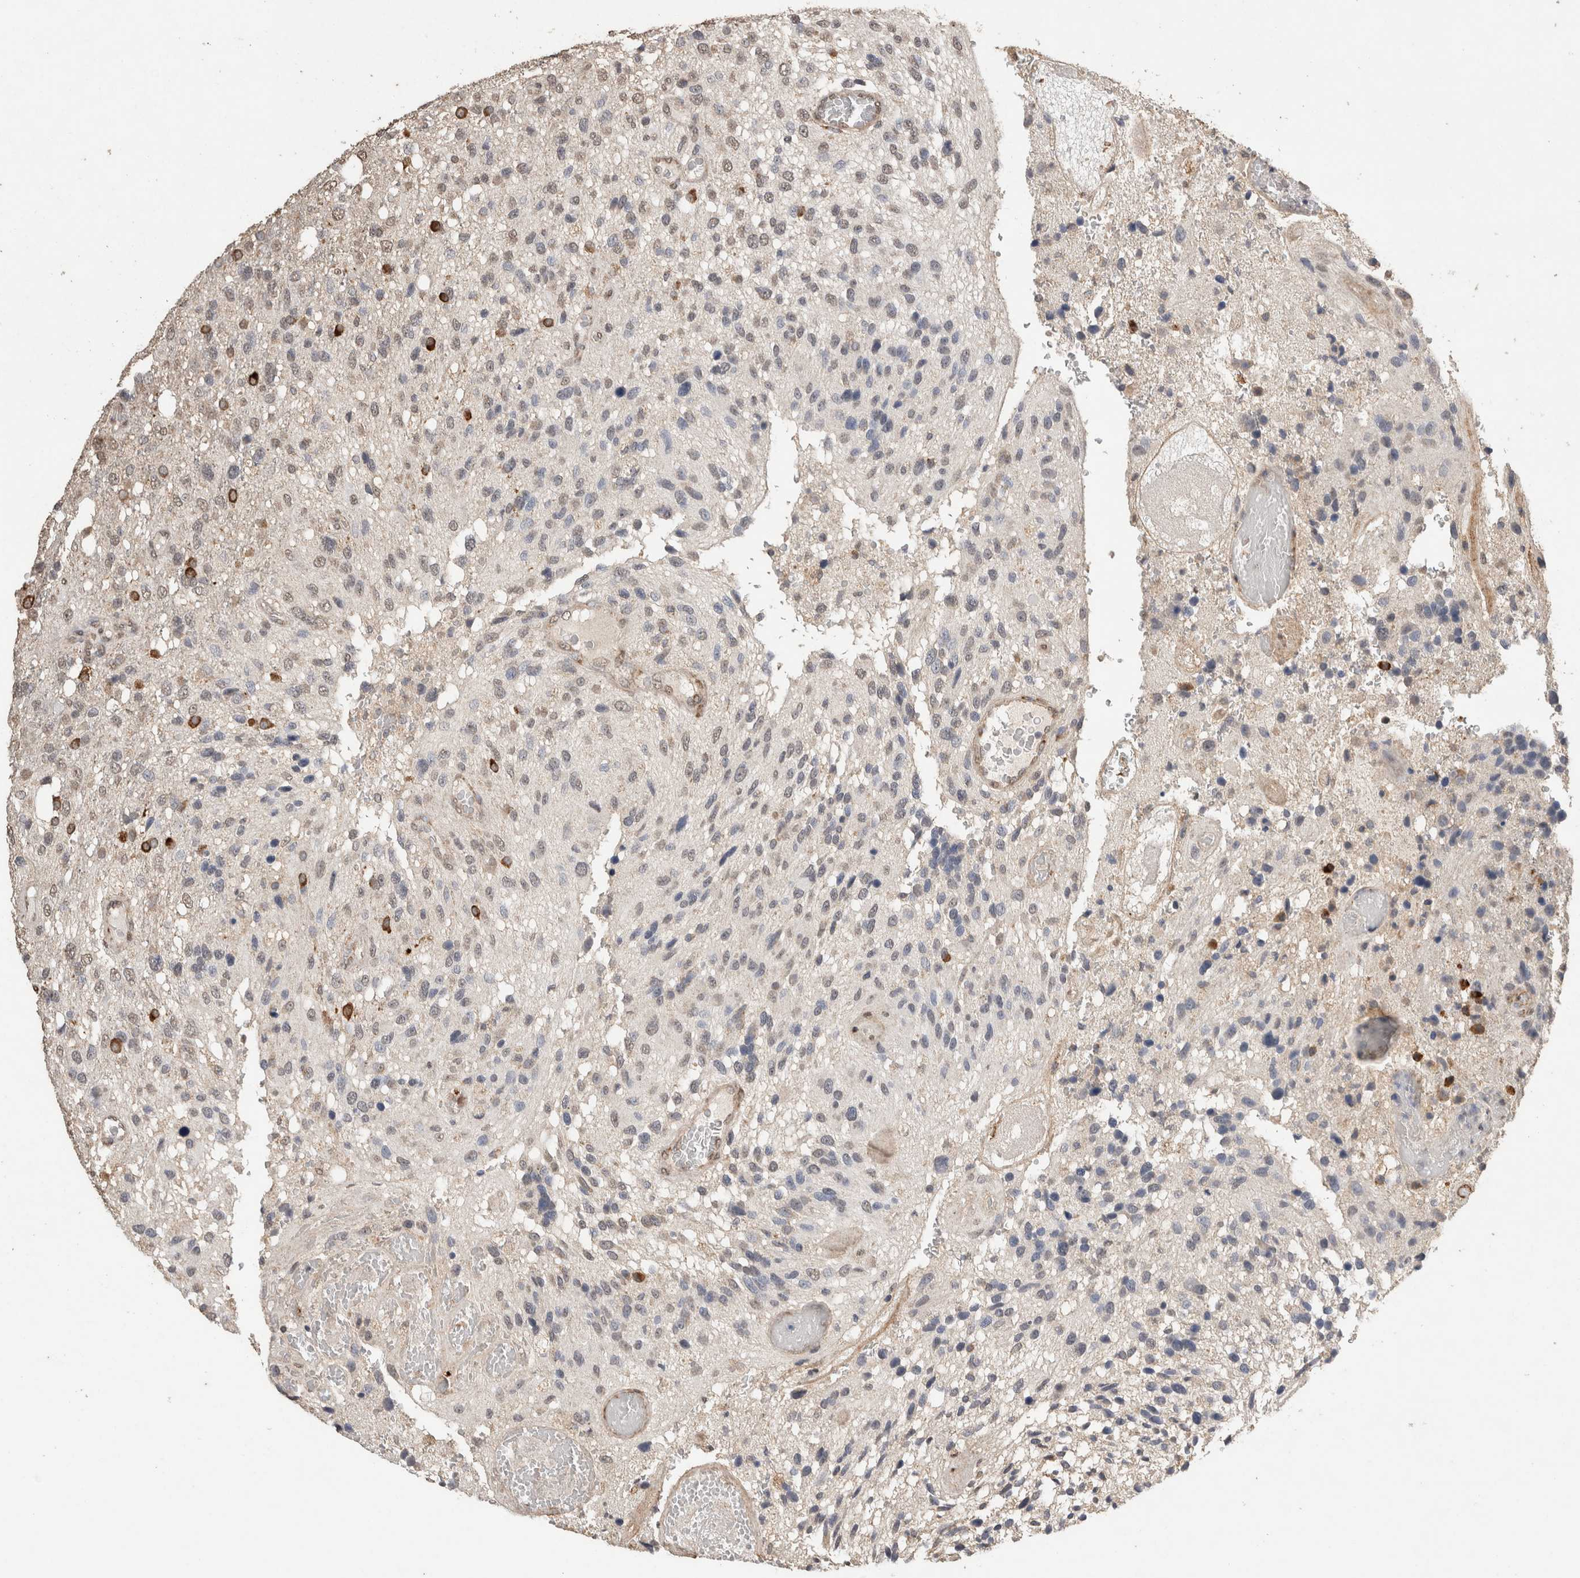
{"staining": {"intensity": "weak", "quantity": "<25%", "location": "nuclear"}, "tissue": "glioma", "cell_type": "Tumor cells", "image_type": "cancer", "snomed": [{"axis": "morphology", "description": "Glioma, malignant, High grade"}, {"axis": "topography", "description": "Brain"}], "caption": "Immunohistochemistry of malignant glioma (high-grade) displays no positivity in tumor cells.", "gene": "C1QTNF5", "patient": {"sex": "female", "age": 58}}